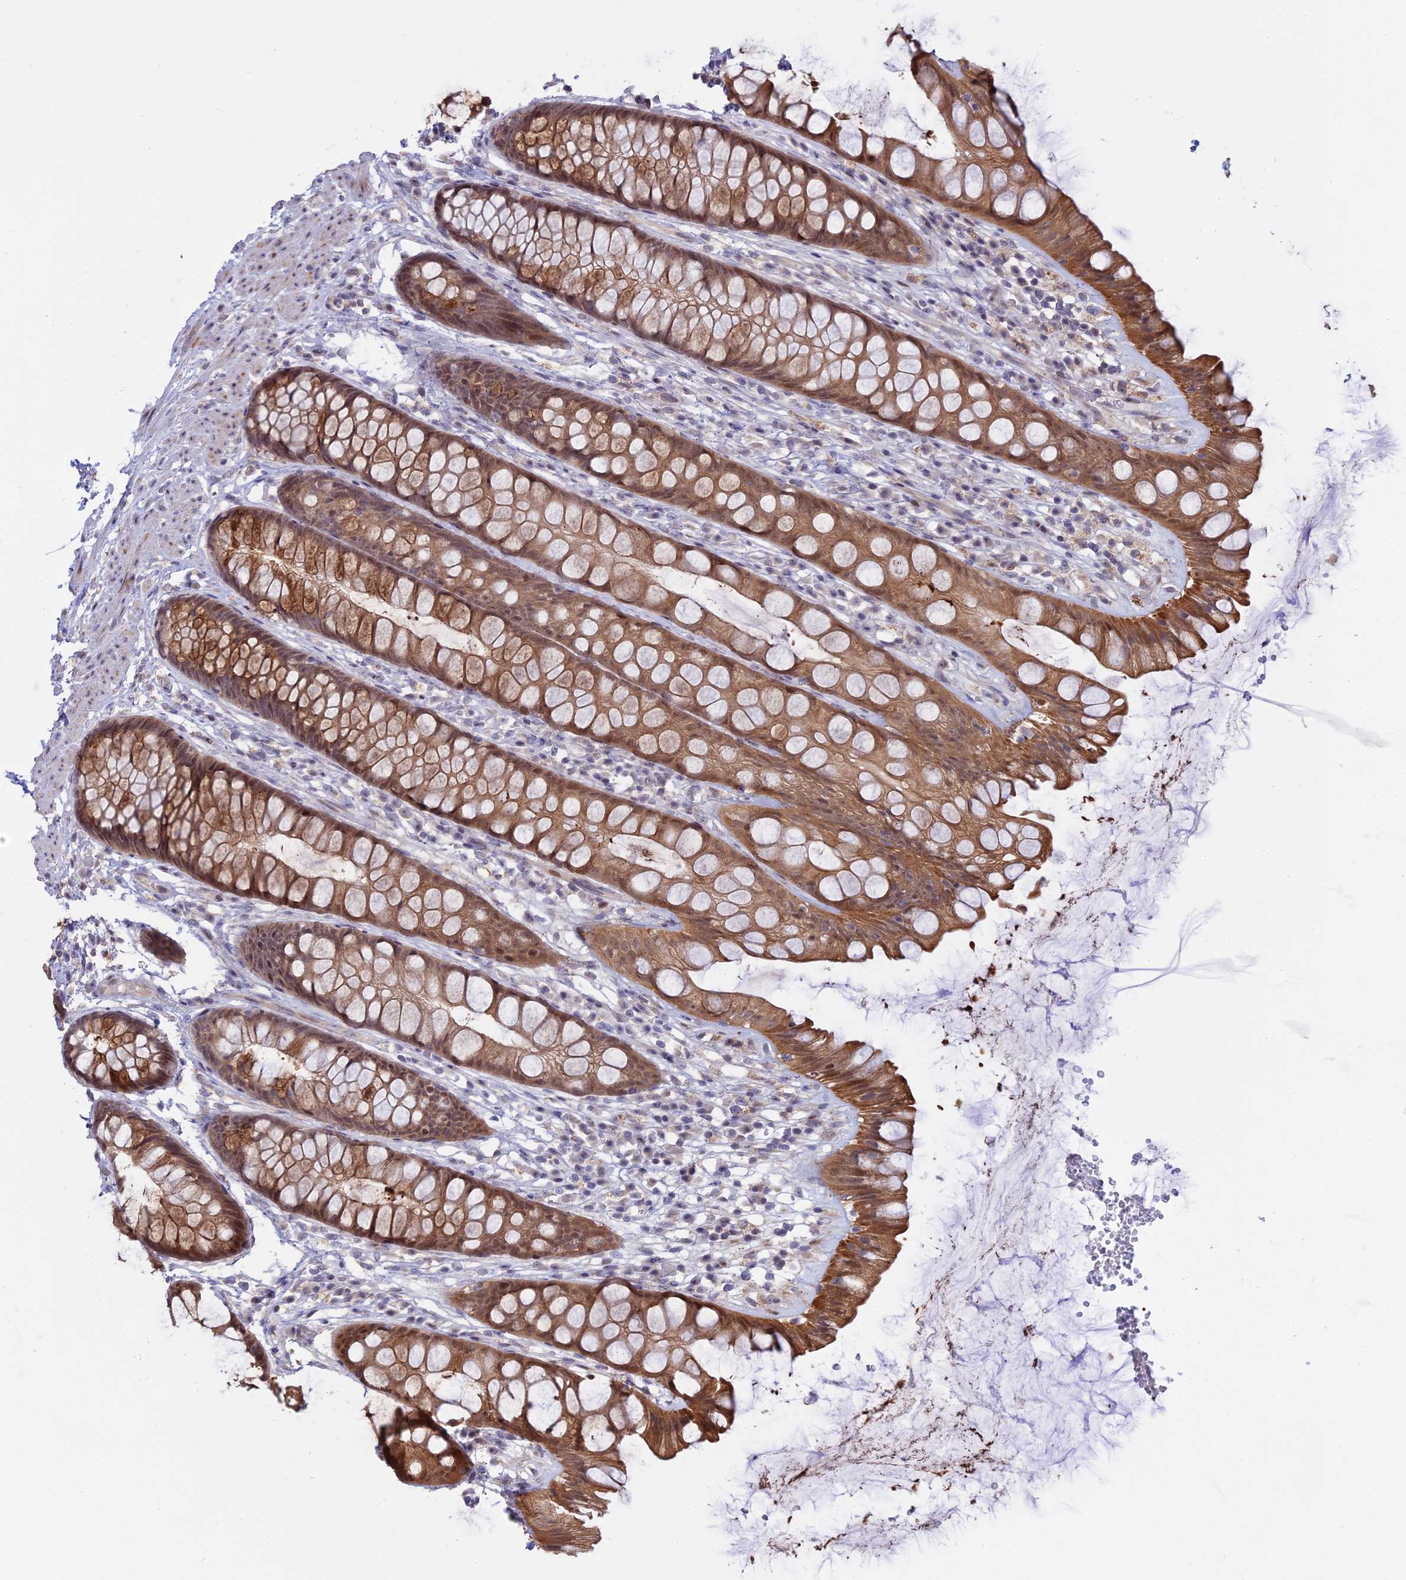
{"staining": {"intensity": "moderate", "quantity": ">75%", "location": "cytoplasmic/membranous,nuclear"}, "tissue": "rectum", "cell_type": "Glandular cells", "image_type": "normal", "snomed": [{"axis": "morphology", "description": "Normal tissue, NOS"}, {"axis": "topography", "description": "Rectum"}], "caption": "Brown immunohistochemical staining in normal human rectum shows moderate cytoplasmic/membranous,nuclear positivity in about >75% of glandular cells.", "gene": "GSKIP", "patient": {"sex": "male", "age": 74}}